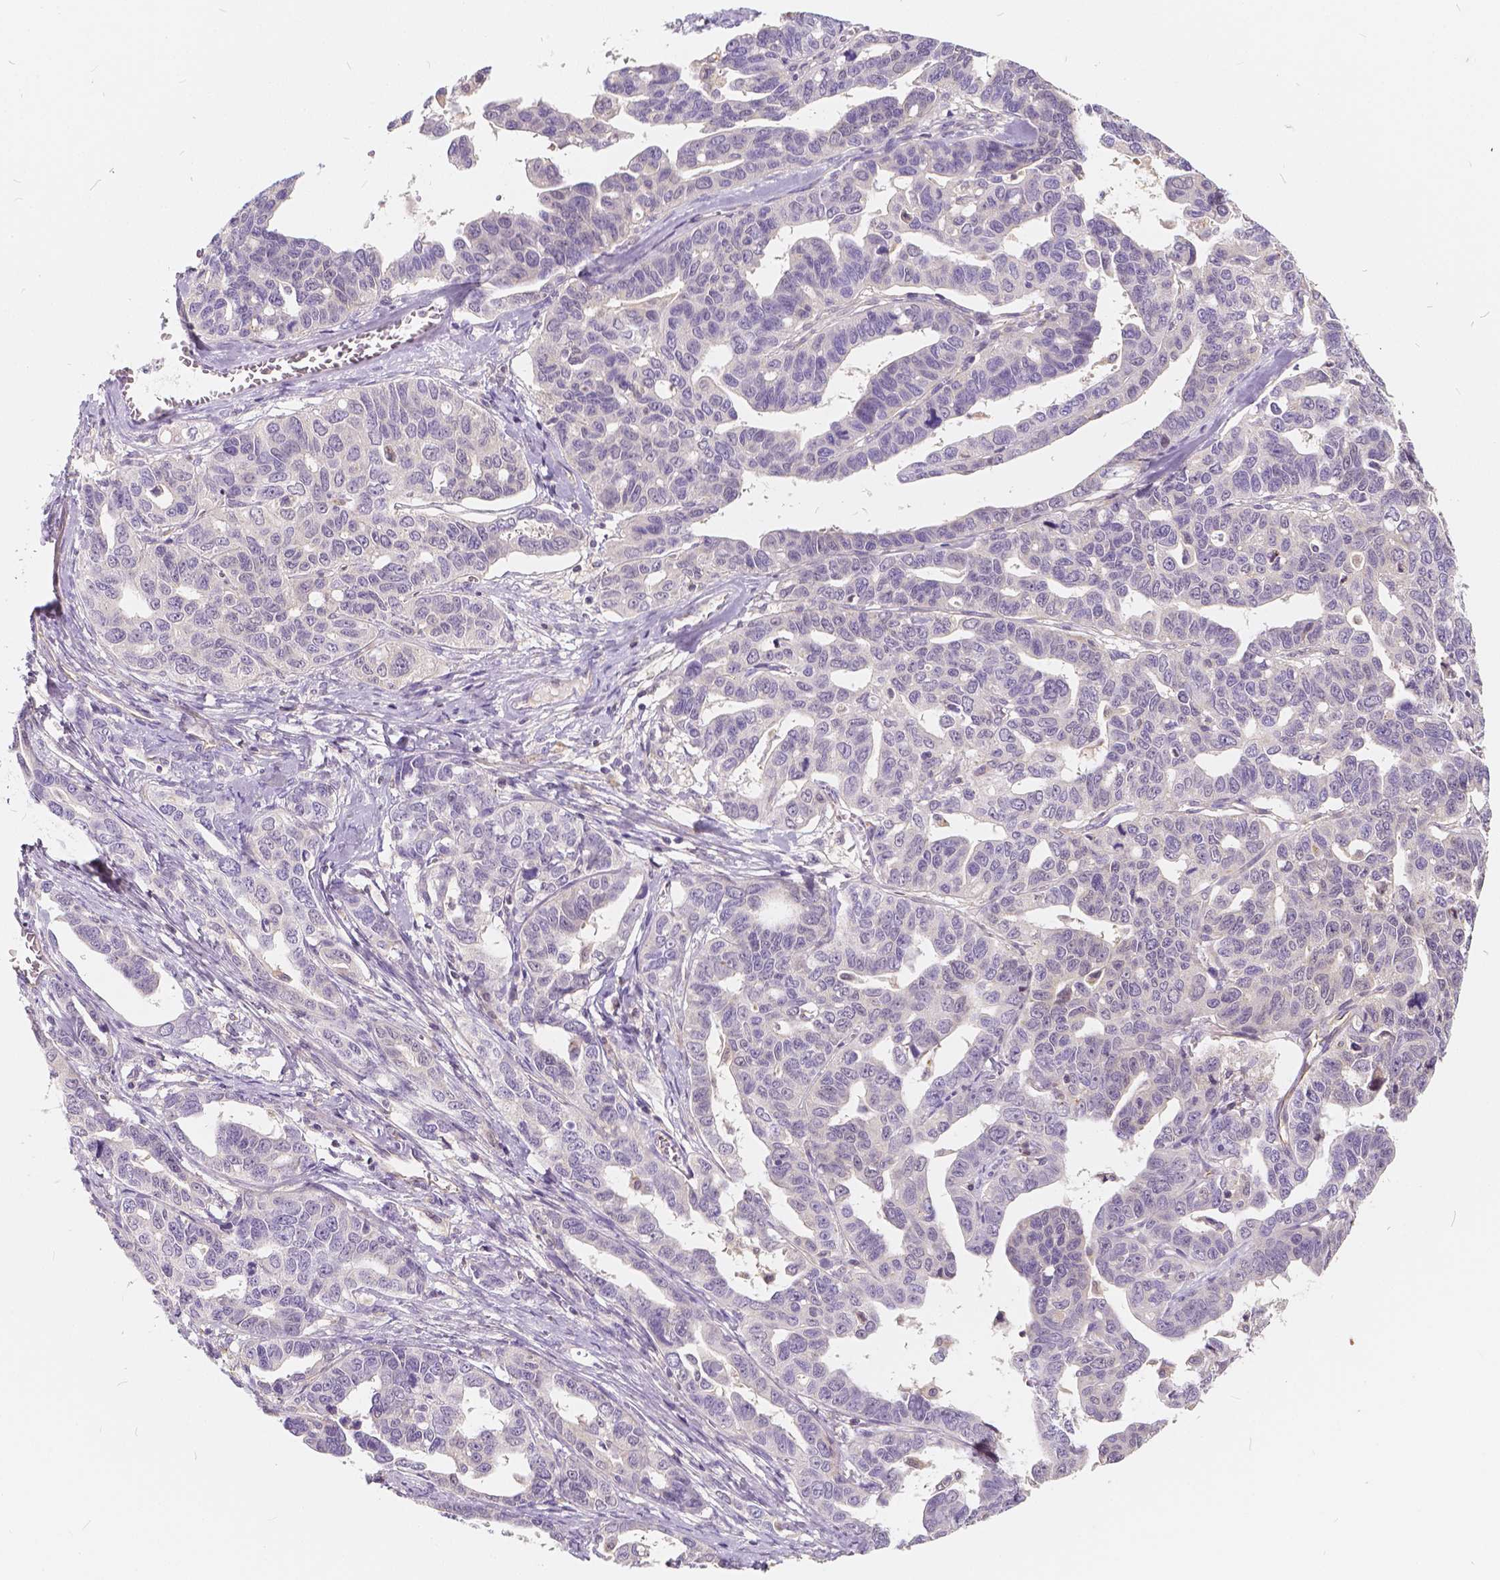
{"staining": {"intensity": "negative", "quantity": "none", "location": "none"}, "tissue": "ovarian cancer", "cell_type": "Tumor cells", "image_type": "cancer", "snomed": [{"axis": "morphology", "description": "Cystadenocarcinoma, serous, NOS"}, {"axis": "topography", "description": "Ovary"}], "caption": "A high-resolution micrograph shows immunohistochemistry (IHC) staining of ovarian cancer (serous cystadenocarcinoma), which demonstrates no significant staining in tumor cells.", "gene": "KIAA0513", "patient": {"sex": "female", "age": 69}}